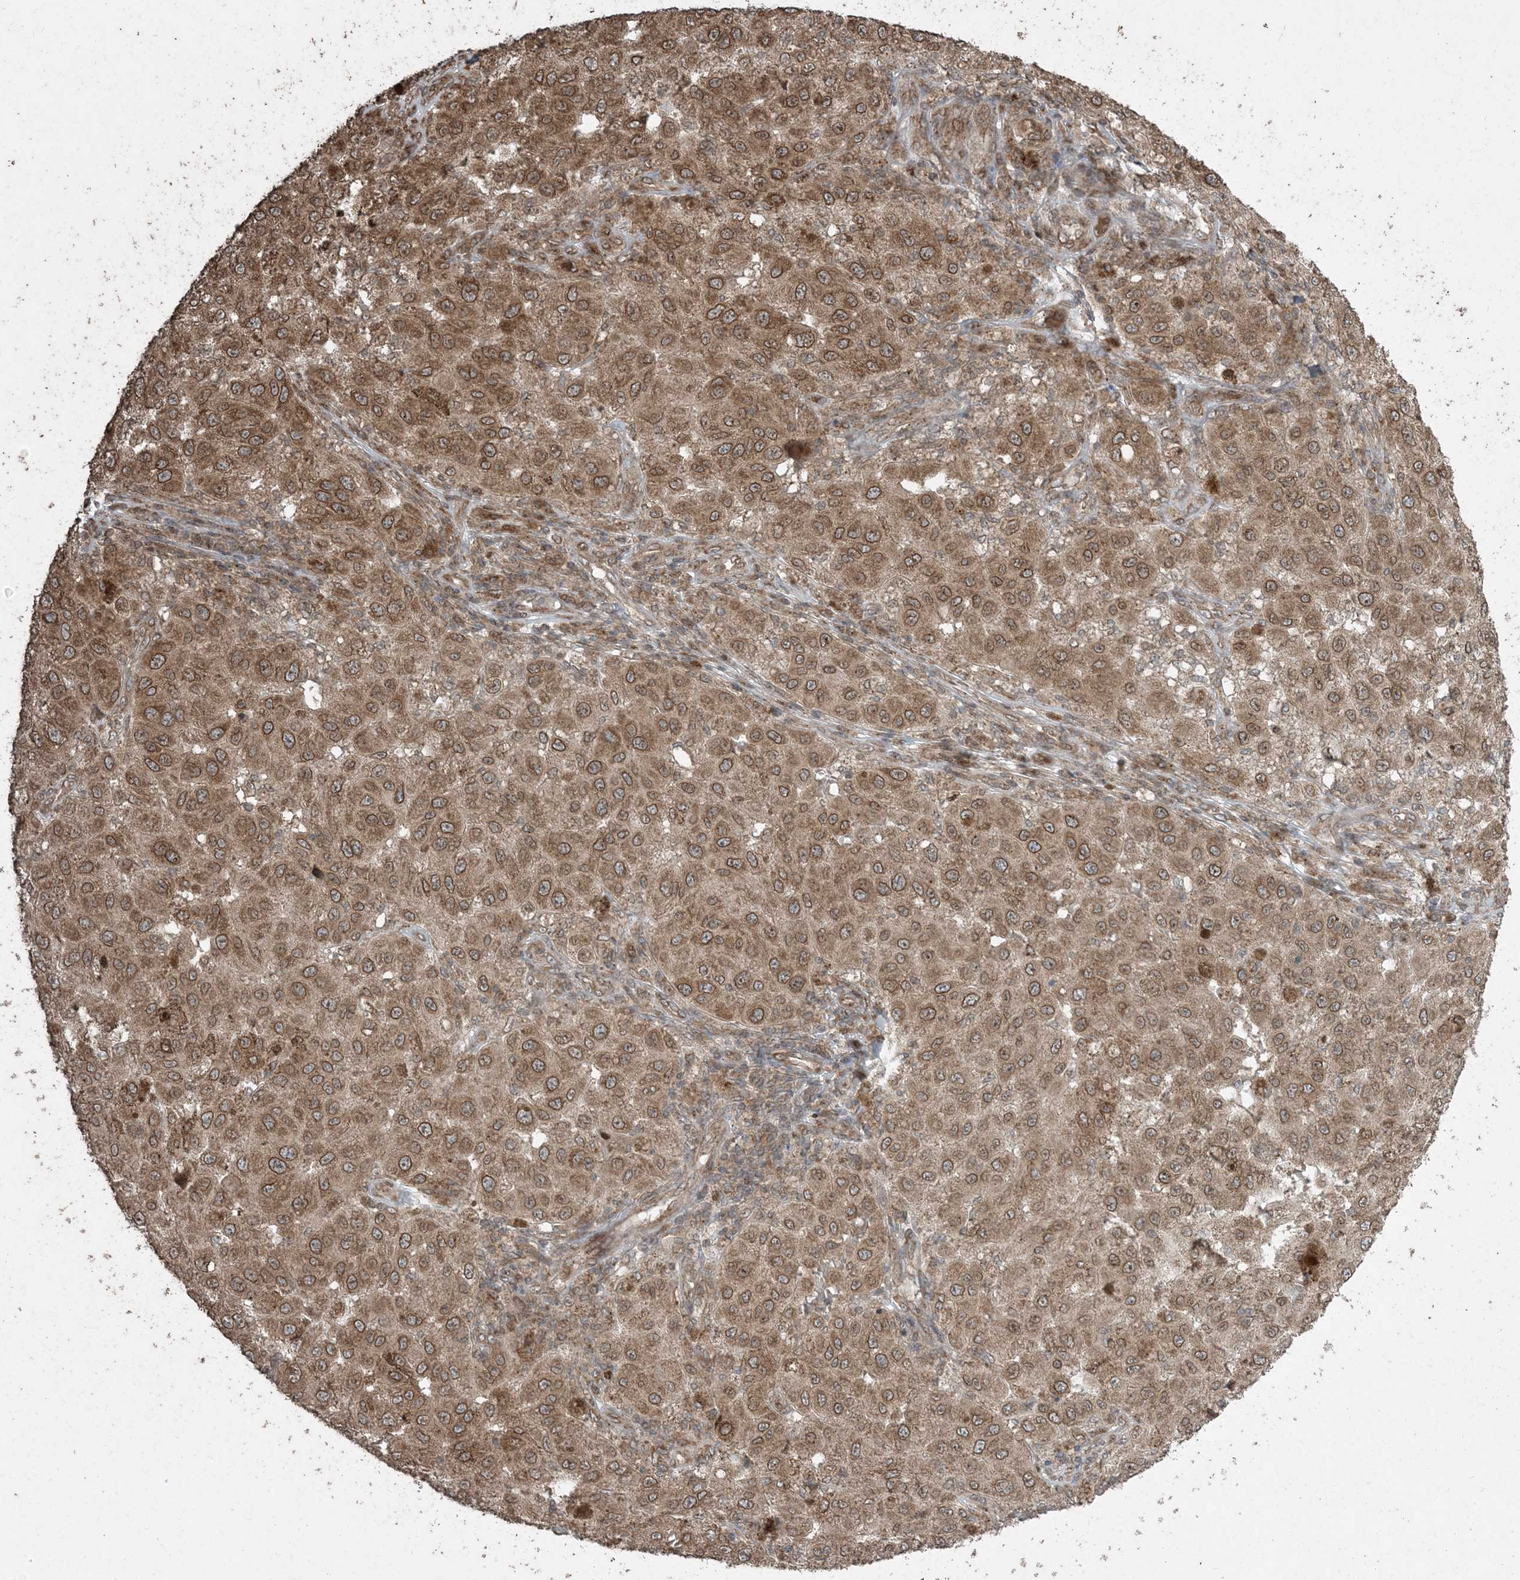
{"staining": {"intensity": "moderate", "quantity": ">75%", "location": "cytoplasmic/membranous,nuclear"}, "tissue": "melanoma", "cell_type": "Tumor cells", "image_type": "cancer", "snomed": [{"axis": "morphology", "description": "Malignant melanoma, NOS"}, {"axis": "topography", "description": "Skin"}], "caption": "There is medium levels of moderate cytoplasmic/membranous and nuclear staining in tumor cells of malignant melanoma, as demonstrated by immunohistochemical staining (brown color).", "gene": "DDX19B", "patient": {"sex": "female", "age": 64}}